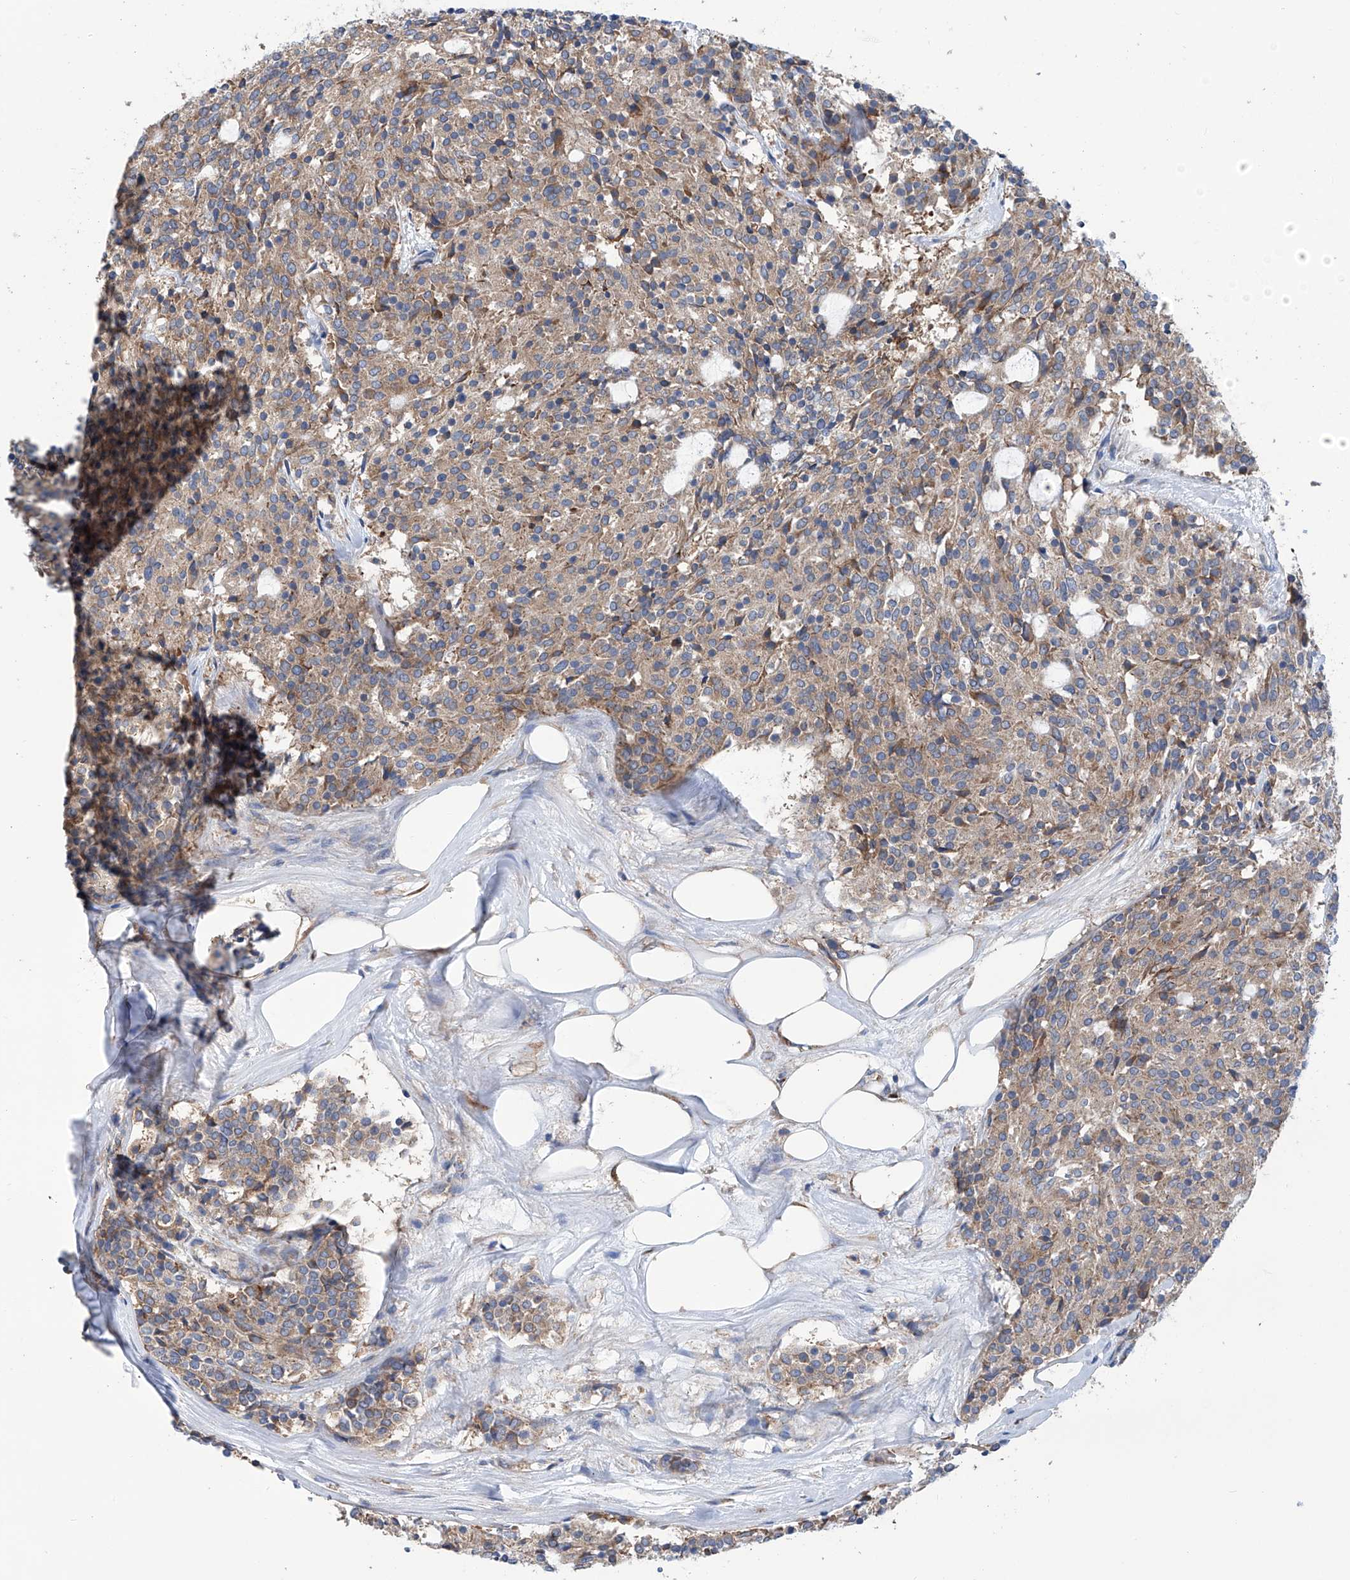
{"staining": {"intensity": "weak", "quantity": ">75%", "location": "cytoplasmic/membranous"}, "tissue": "carcinoid", "cell_type": "Tumor cells", "image_type": "cancer", "snomed": [{"axis": "morphology", "description": "Carcinoid, malignant, NOS"}, {"axis": "topography", "description": "Pancreas"}], "caption": "Immunohistochemical staining of malignant carcinoid displays low levels of weak cytoplasmic/membranous positivity in about >75% of tumor cells.", "gene": "SENP2", "patient": {"sex": "female", "age": 54}}